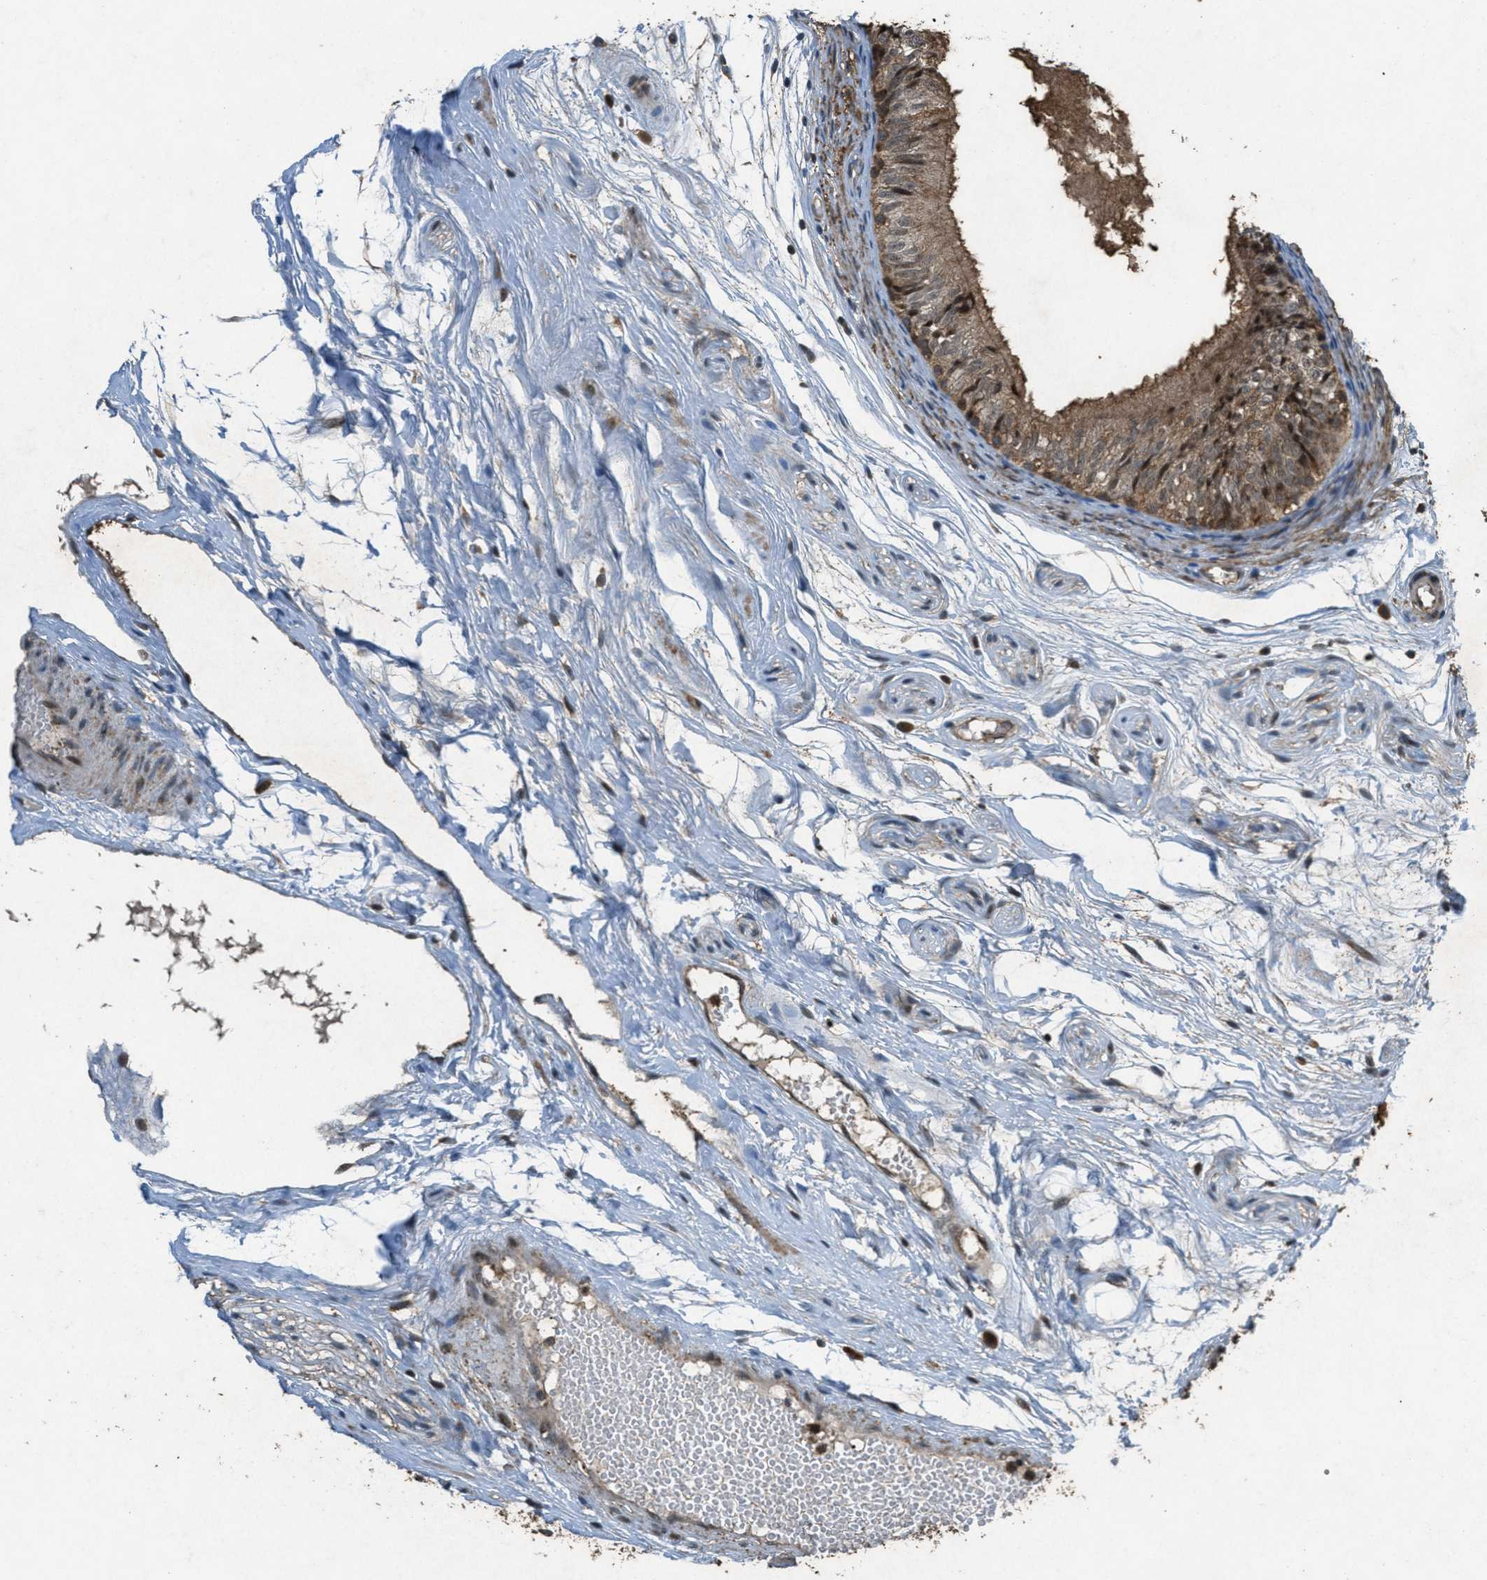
{"staining": {"intensity": "moderate", "quantity": ">75%", "location": "cytoplasmic/membranous"}, "tissue": "epididymis", "cell_type": "Glandular cells", "image_type": "normal", "snomed": [{"axis": "morphology", "description": "Normal tissue, NOS"}, {"axis": "morphology", "description": "Atrophy, NOS"}, {"axis": "topography", "description": "Testis"}, {"axis": "topography", "description": "Epididymis"}], "caption": "A medium amount of moderate cytoplasmic/membranous staining is appreciated in about >75% of glandular cells in benign epididymis. Using DAB (brown) and hematoxylin (blue) stains, captured at high magnification using brightfield microscopy.", "gene": "PPP1R15A", "patient": {"sex": "male", "age": 18}}